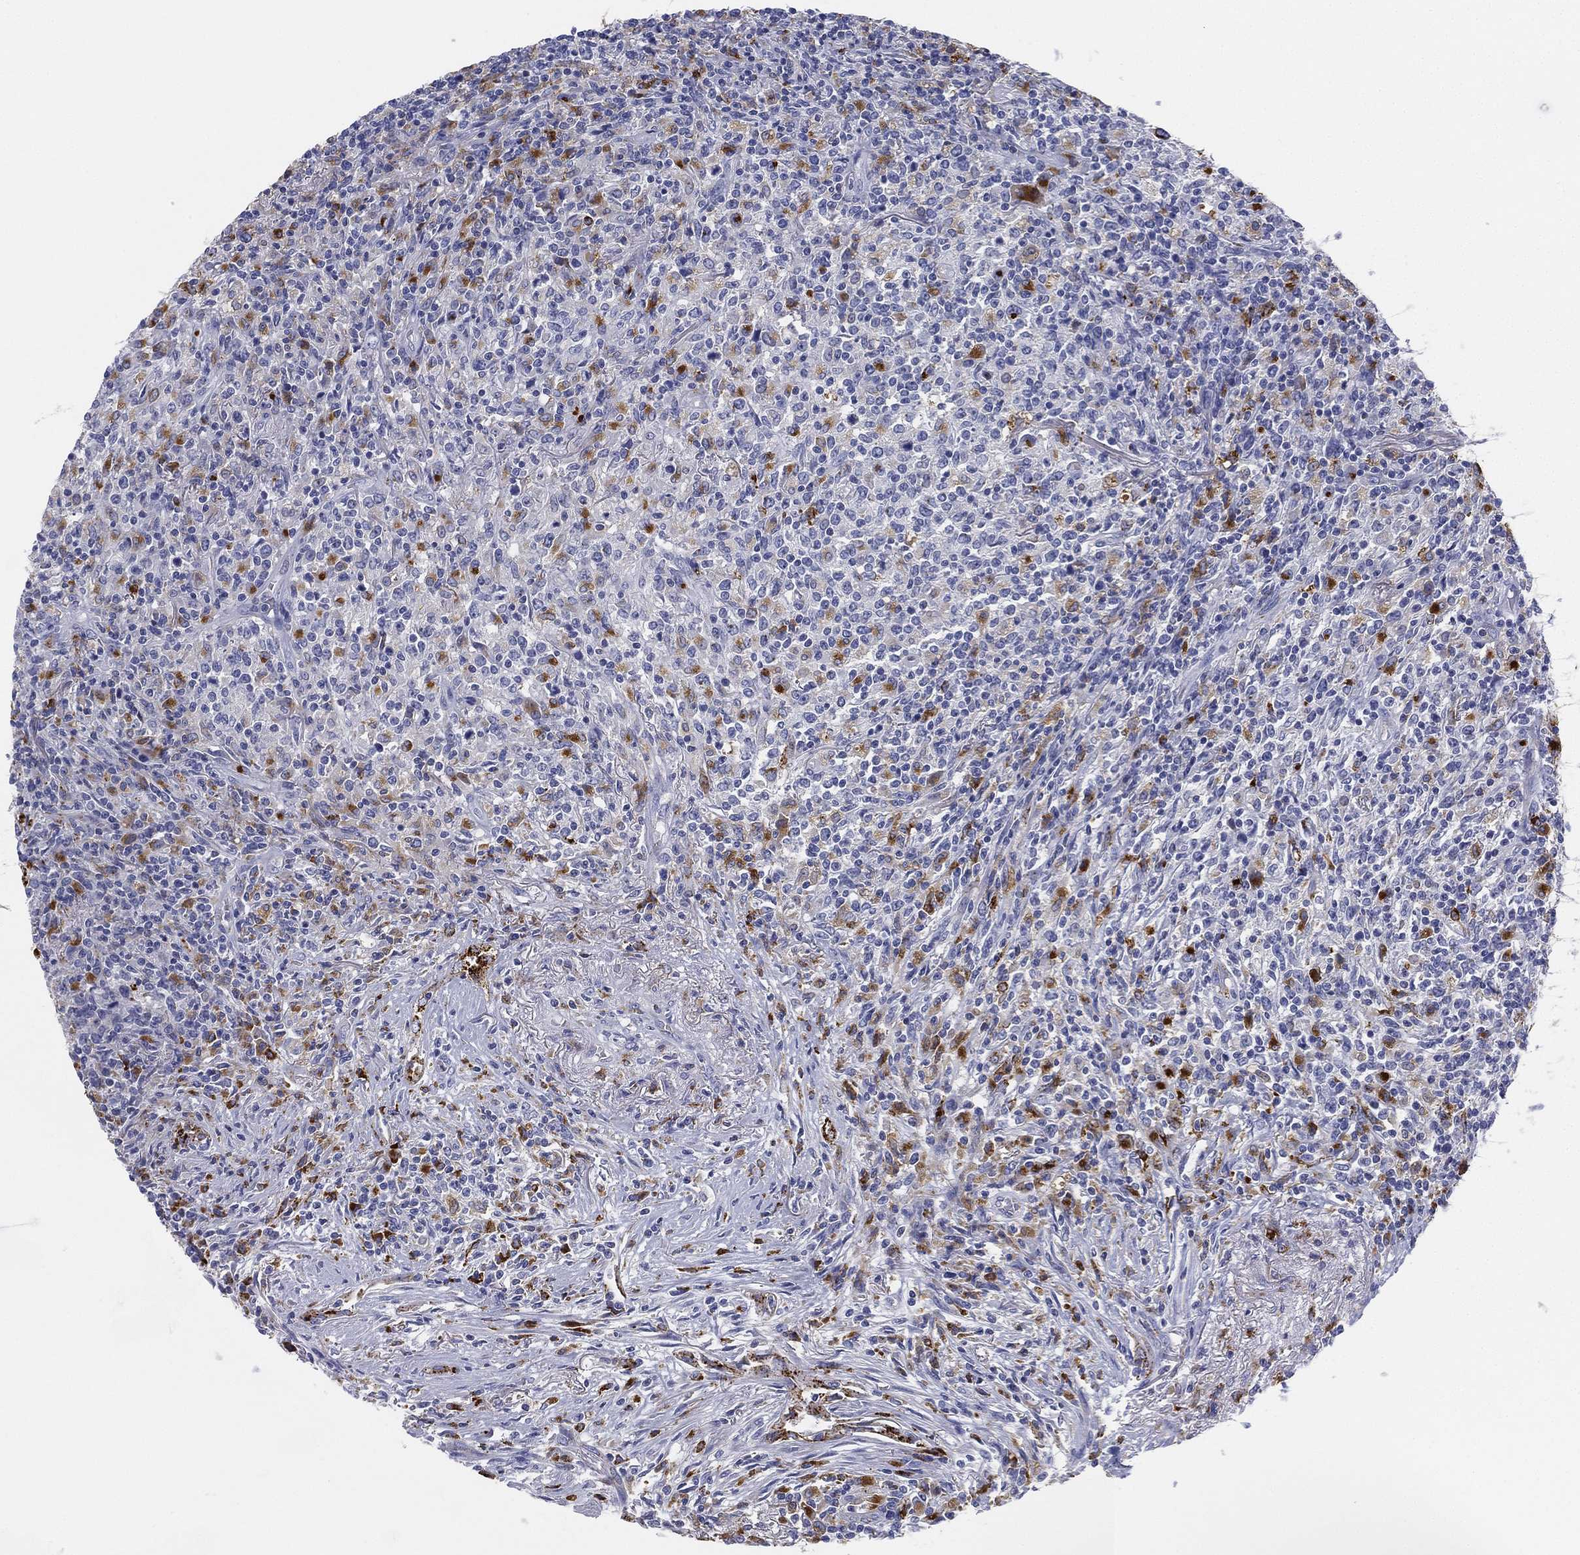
{"staining": {"intensity": "moderate", "quantity": "<25%", "location": "cytoplasmic/membranous"}, "tissue": "lymphoma", "cell_type": "Tumor cells", "image_type": "cancer", "snomed": [{"axis": "morphology", "description": "Malignant lymphoma, non-Hodgkin's type, High grade"}, {"axis": "topography", "description": "Lung"}], "caption": "Immunohistochemical staining of lymphoma demonstrates low levels of moderate cytoplasmic/membranous protein staining in about <25% of tumor cells. The staining is performed using DAB (3,3'-diaminobenzidine) brown chromogen to label protein expression. The nuclei are counter-stained blue using hematoxylin.", "gene": "NPC2", "patient": {"sex": "male", "age": 79}}